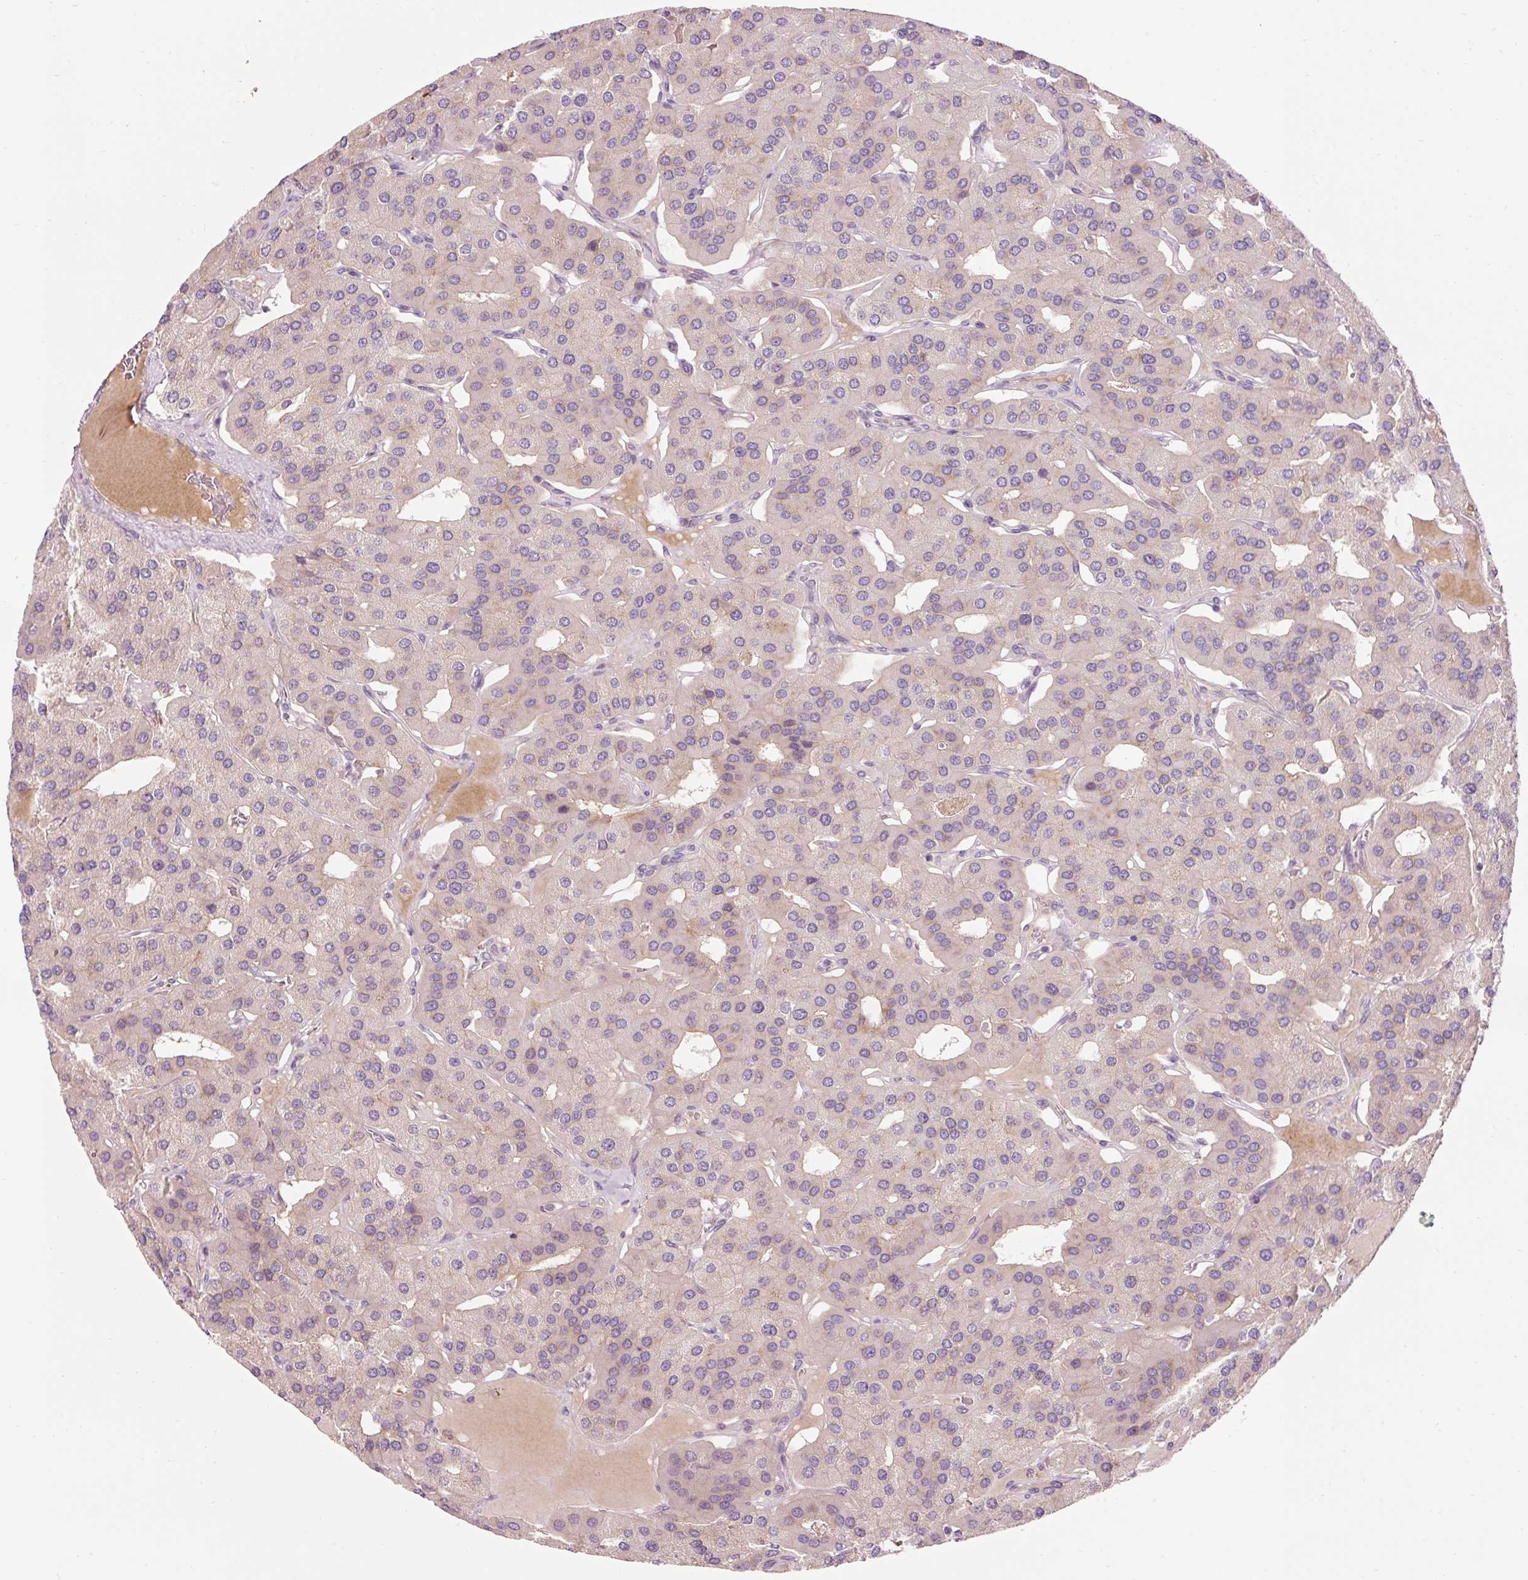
{"staining": {"intensity": "negative", "quantity": "none", "location": "none"}, "tissue": "parathyroid gland", "cell_type": "Glandular cells", "image_type": "normal", "snomed": [{"axis": "morphology", "description": "Normal tissue, NOS"}, {"axis": "morphology", "description": "Adenoma, NOS"}, {"axis": "topography", "description": "Parathyroid gland"}], "caption": "This is an immunohistochemistry (IHC) micrograph of normal human parathyroid gland. There is no expression in glandular cells.", "gene": "NAPA", "patient": {"sex": "female", "age": 86}}